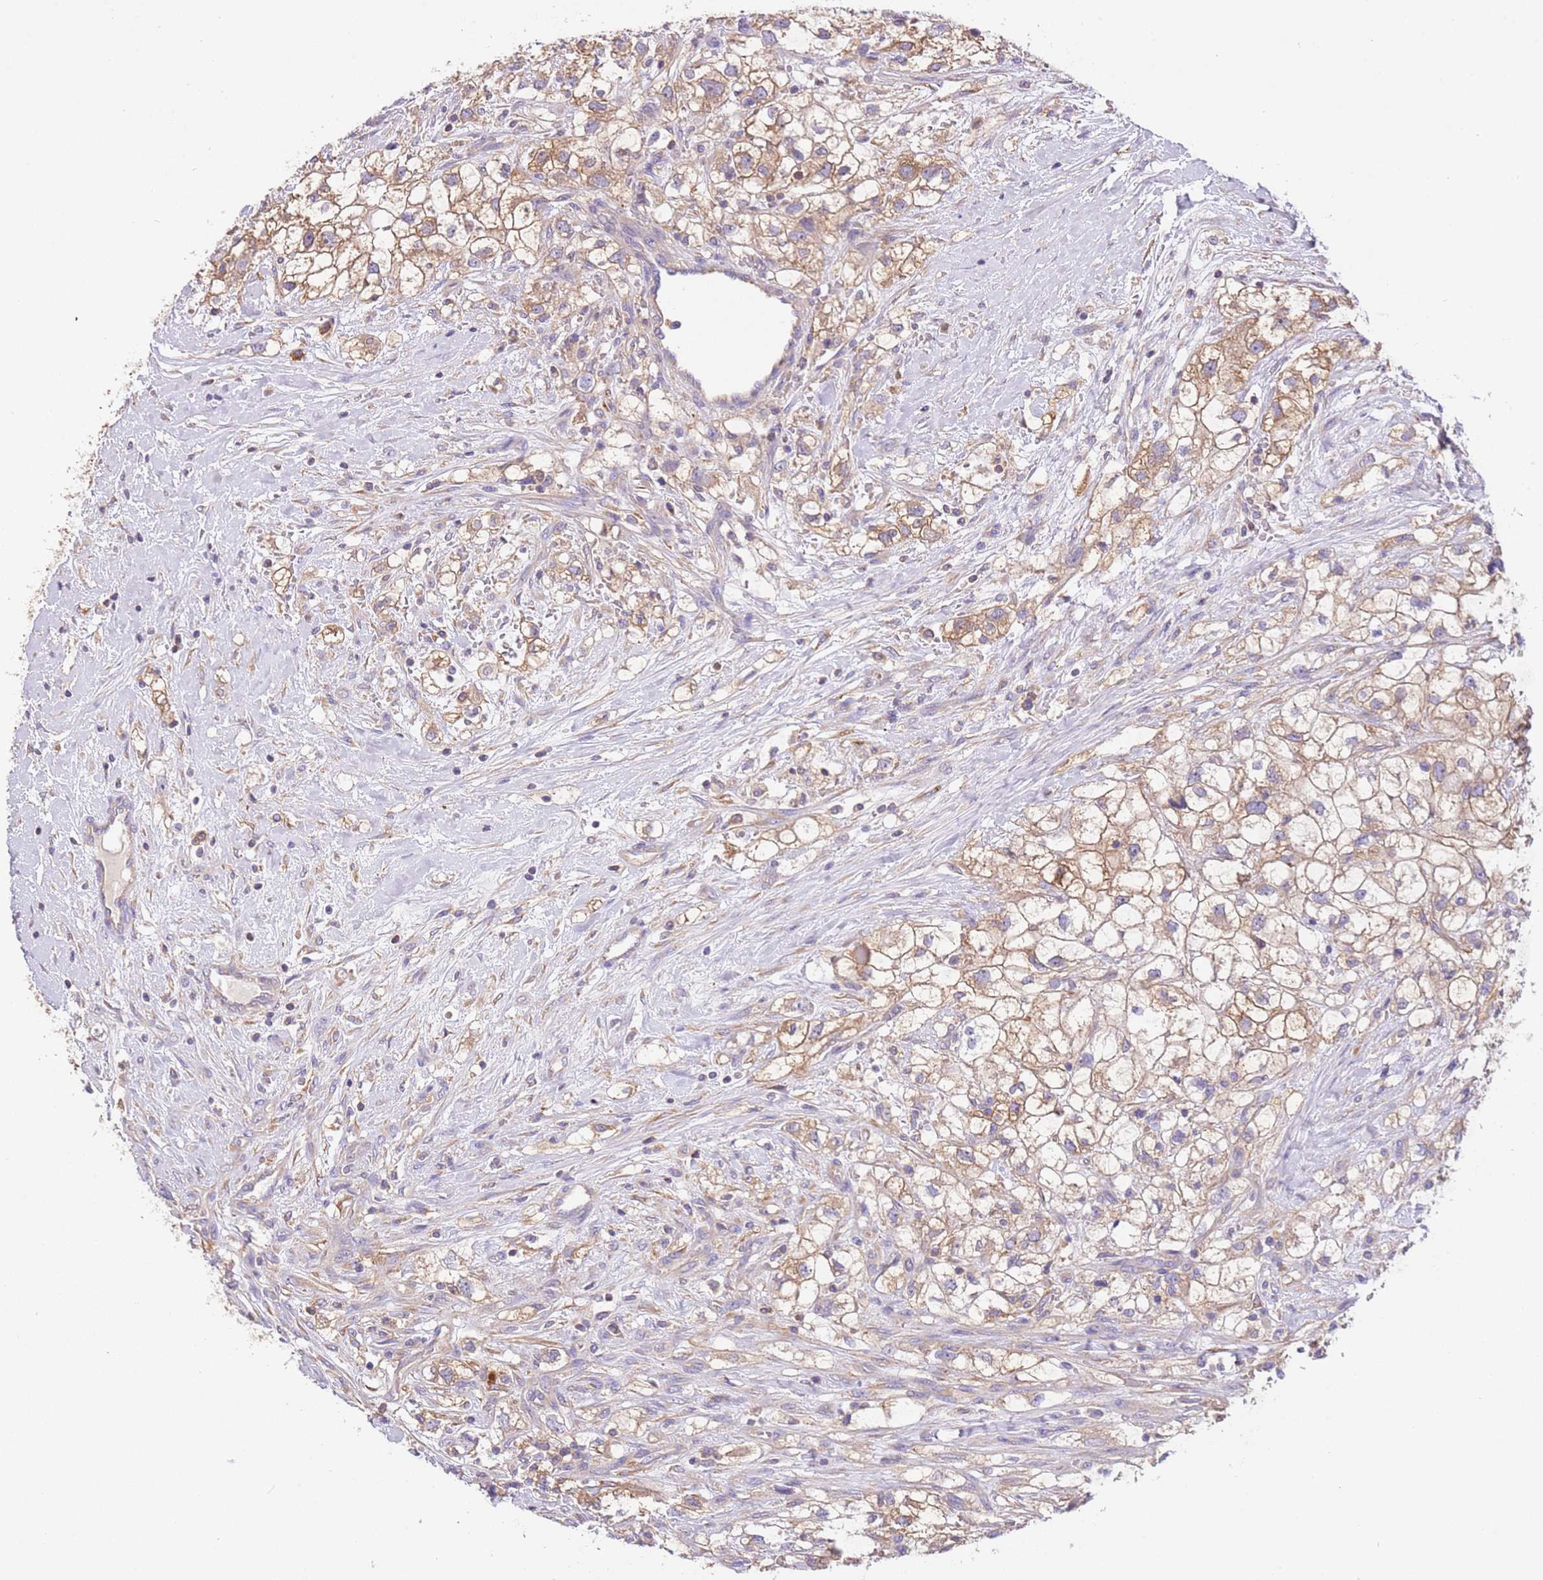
{"staining": {"intensity": "moderate", "quantity": ">75%", "location": "cytoplasmic/membranous"}, "tissue": "renal cancer", "cell_type": "Tumor cells", "image_type": "cancer", "snomed": [{"axis": "morphology", "description": "Adenocarcinoma, NOS"}, {"axis": "topography", "description": "Kidney"}], "caption": "A histopathology image of human renal cancer (adenocarcinoma) stained for a protein demonstrates moderate cytoplasmic/membranous brown staining in tumor cells. The staining was performed using DAB (3,3'-diaminobenzidine) to visualize the protein expression in brown, while the nuclei were stained in blue with hematoxylin (Magnification: 20x).", "gene": "NAALADL1", "patient": {"sex": "male", "age": 59}}